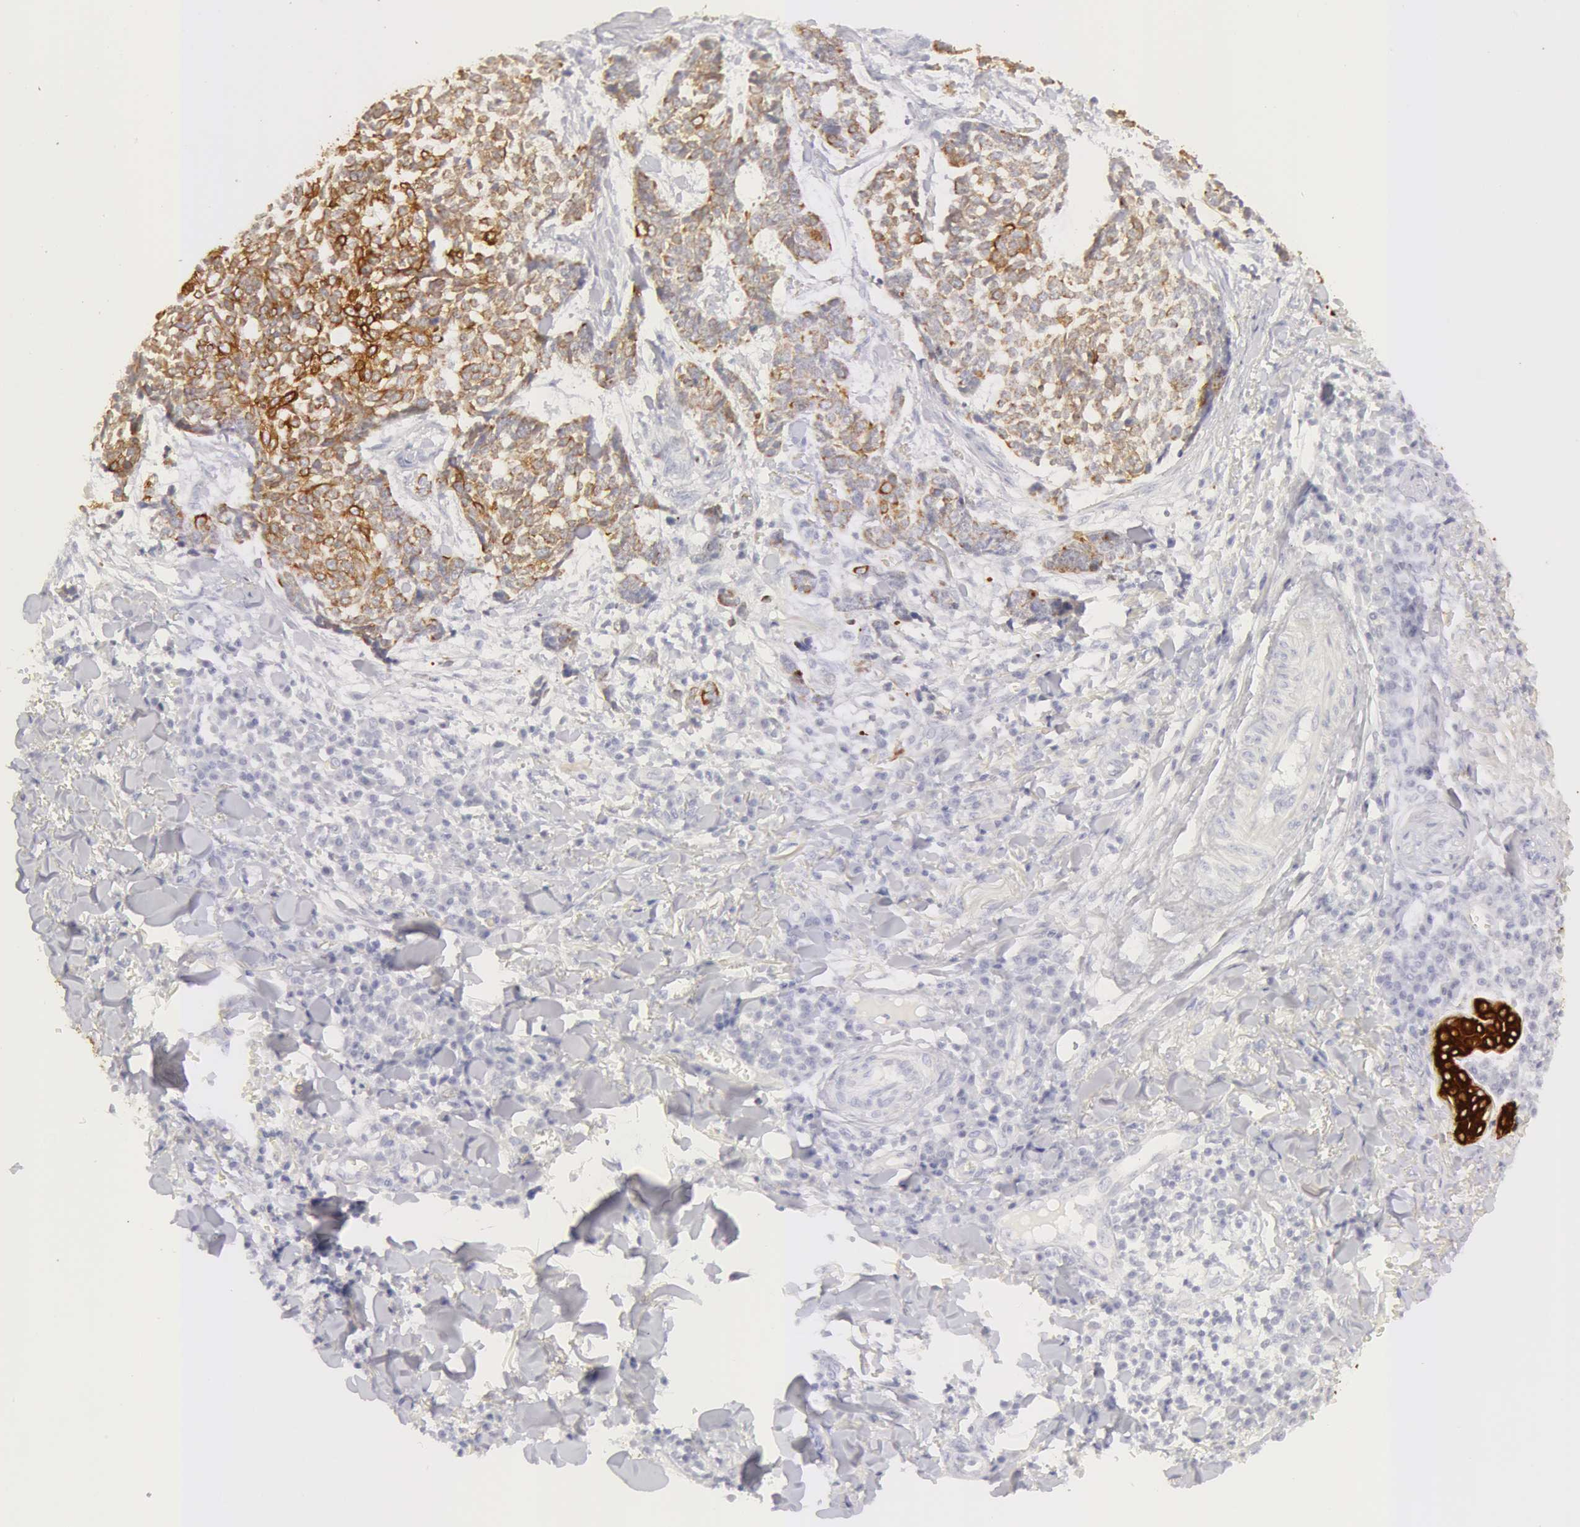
{"staining": {"intensity": "moderate", "quantity": ">75%", "location": "cytoplasmic/membranous"}, "tissue": "skin cancer", "cell_type": "Tumor cells", "image_type": "cancer", "snomed": [{"axis": "morphology", "description": "Basal cell carcinoma"}, {"axis": "topography", "description": "Skin"}], "caption": "Tumor cells show medium levels of moderate cytoplasmic/membranous staining in about >75% of cells in skin basal cell carcinoma.", "gene": "KRT8", "patient": {"sex": "female", "age": 89}}